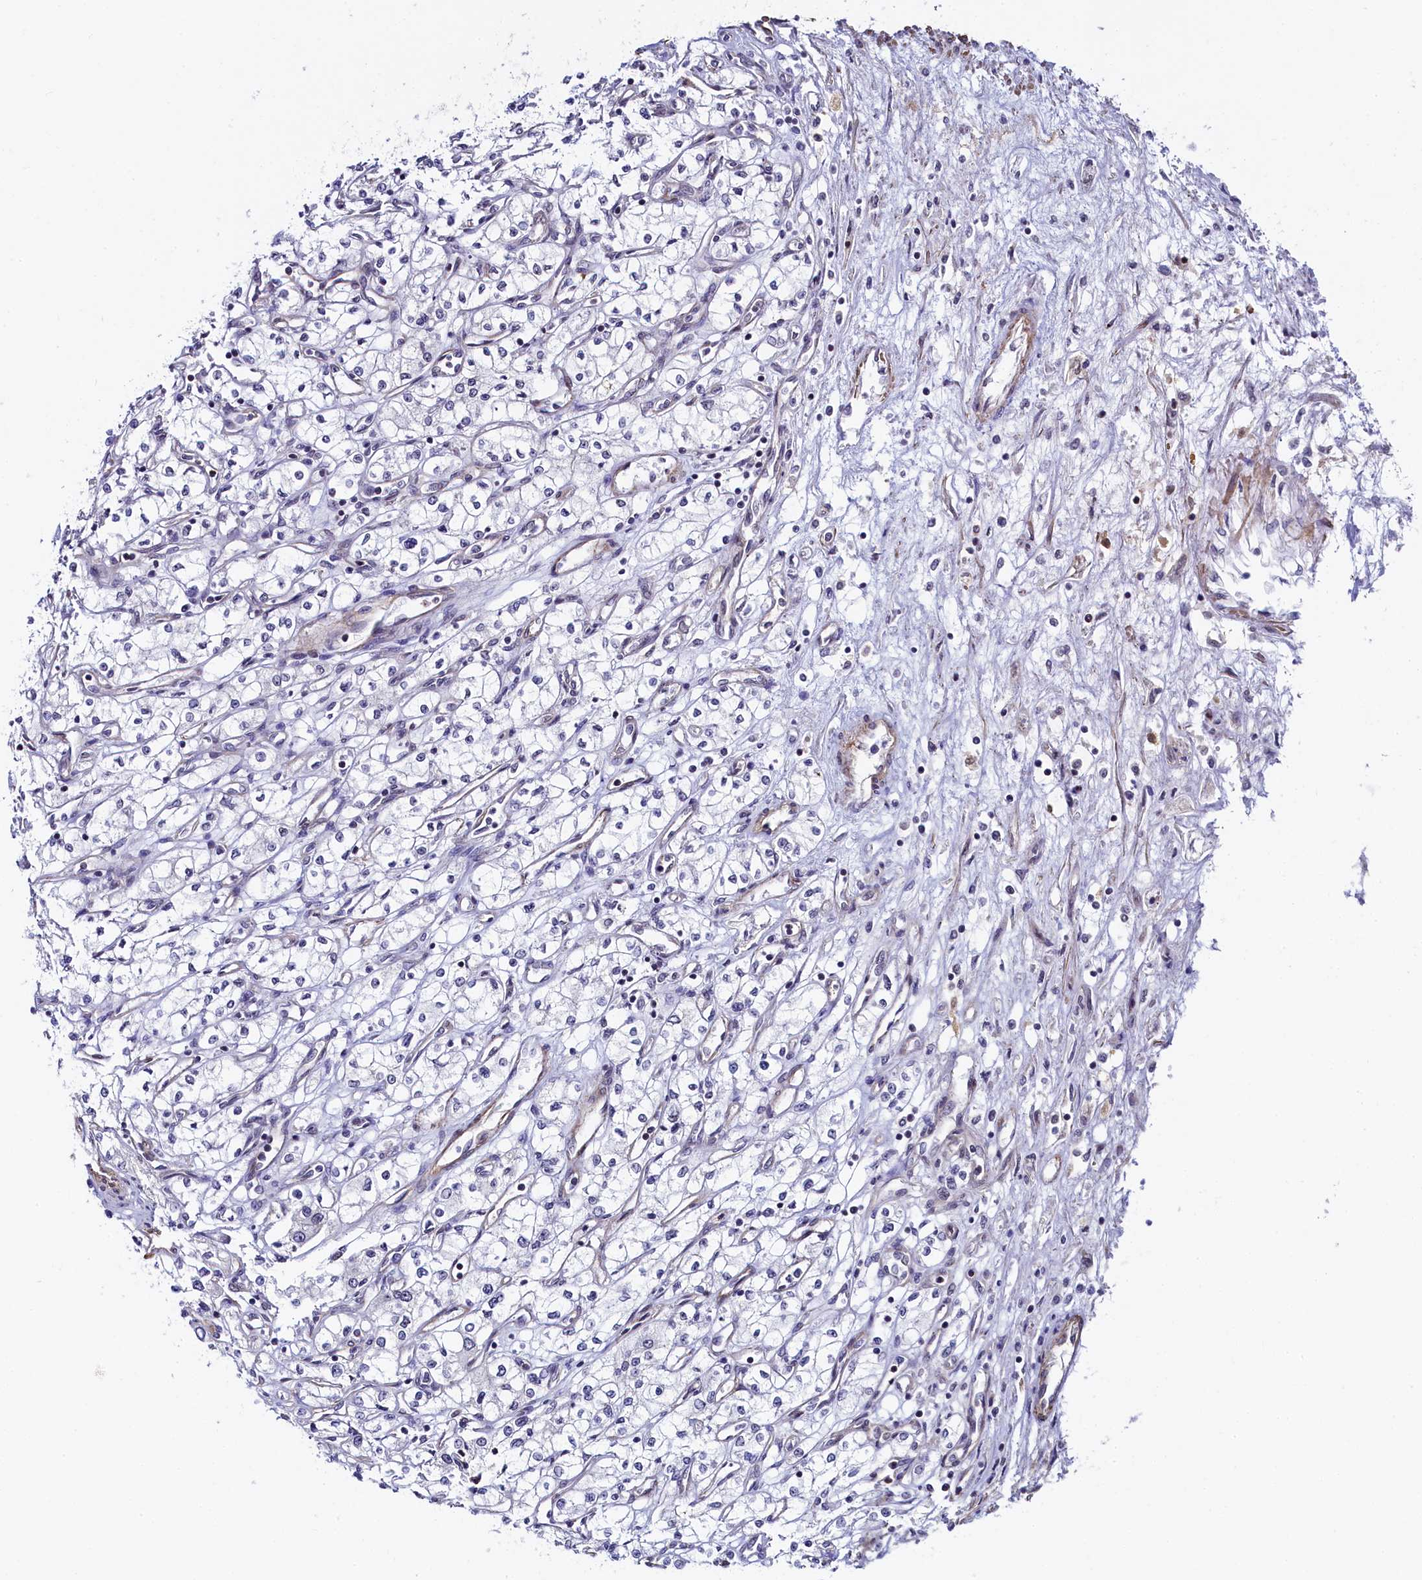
{"staining": {"intensity": "negative", "quantity": "none", "location": "none"}, "tissue": "renal cancer", "cell_type": "Tumor cells", "image_type": "cancer", "snomed": [{"axis": "morphology", "description": "Adenocarcinoma, NOS"}, {"axis": "topography", "description": "Kidney"}], "caption": "IHC micrograph of neoplastic tissue: human renal cancer (adenocarcinoma) stained with DAB shows no significant protein expression in tumor cells. (Stains: DAB IHC with hematoxylin counter stain, Microscopy: brightfield microscopy at high magnification).", "gene": "INTS14", "patient": {"sex": "male", "age": 59}}